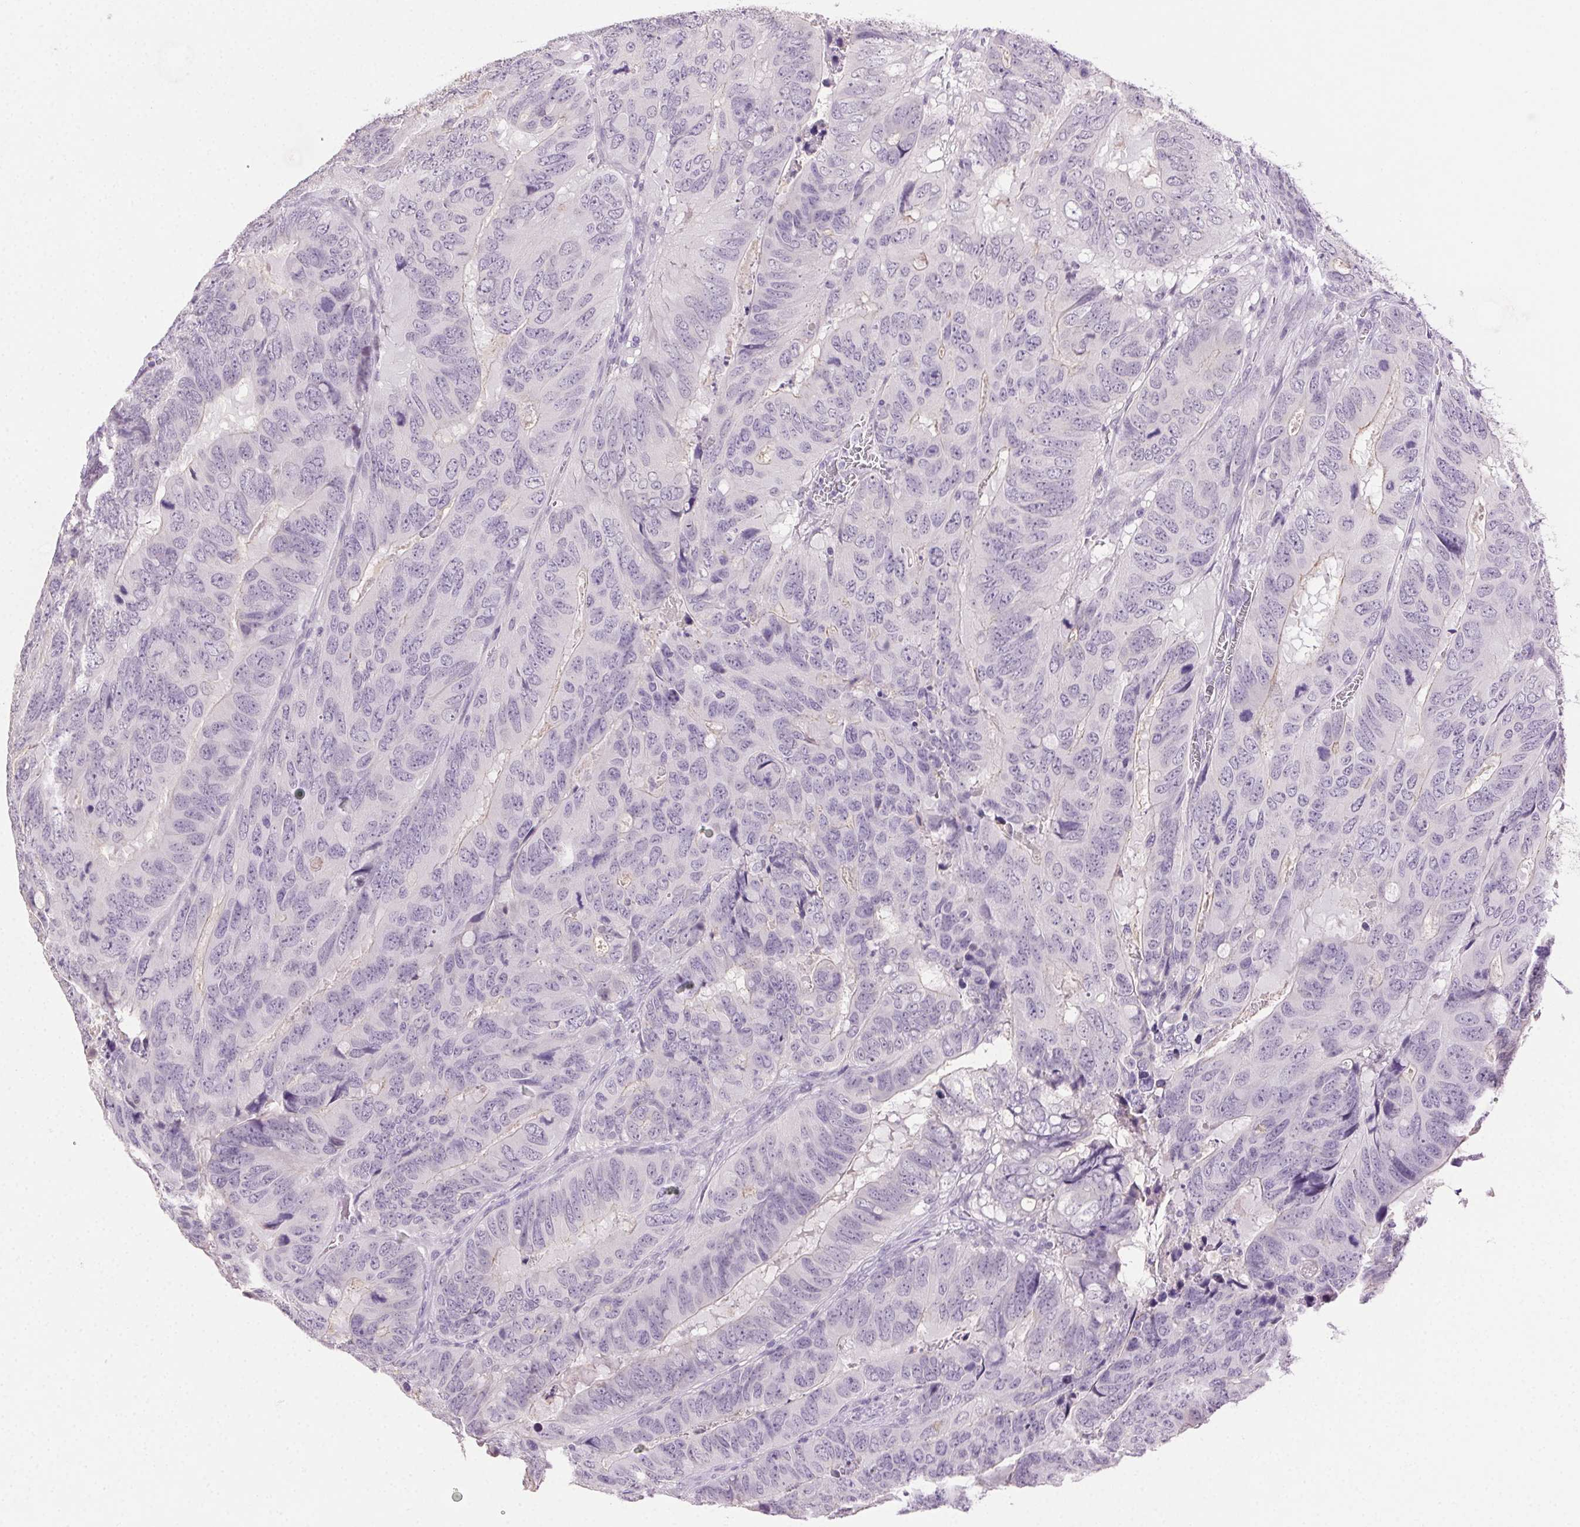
{"staining": {"intensity": "negative", "quantity": "none", "location": "none"}, "tissue": "colorectal cancer", "cell_type": "Tumor cells", "image_type": "cancer", "snomed": [{"axis": "morphology", "description": "Adenocarcinoma, NOS"}, {"axis": "topography", "description": "Colon"}], "caption": "Immunohistochemistry (IHC) of colorectal cancer demonstrates no expression in tumor cells.", "gene": "CLDN10", "patient": {"sex": "male", "age": 79}}